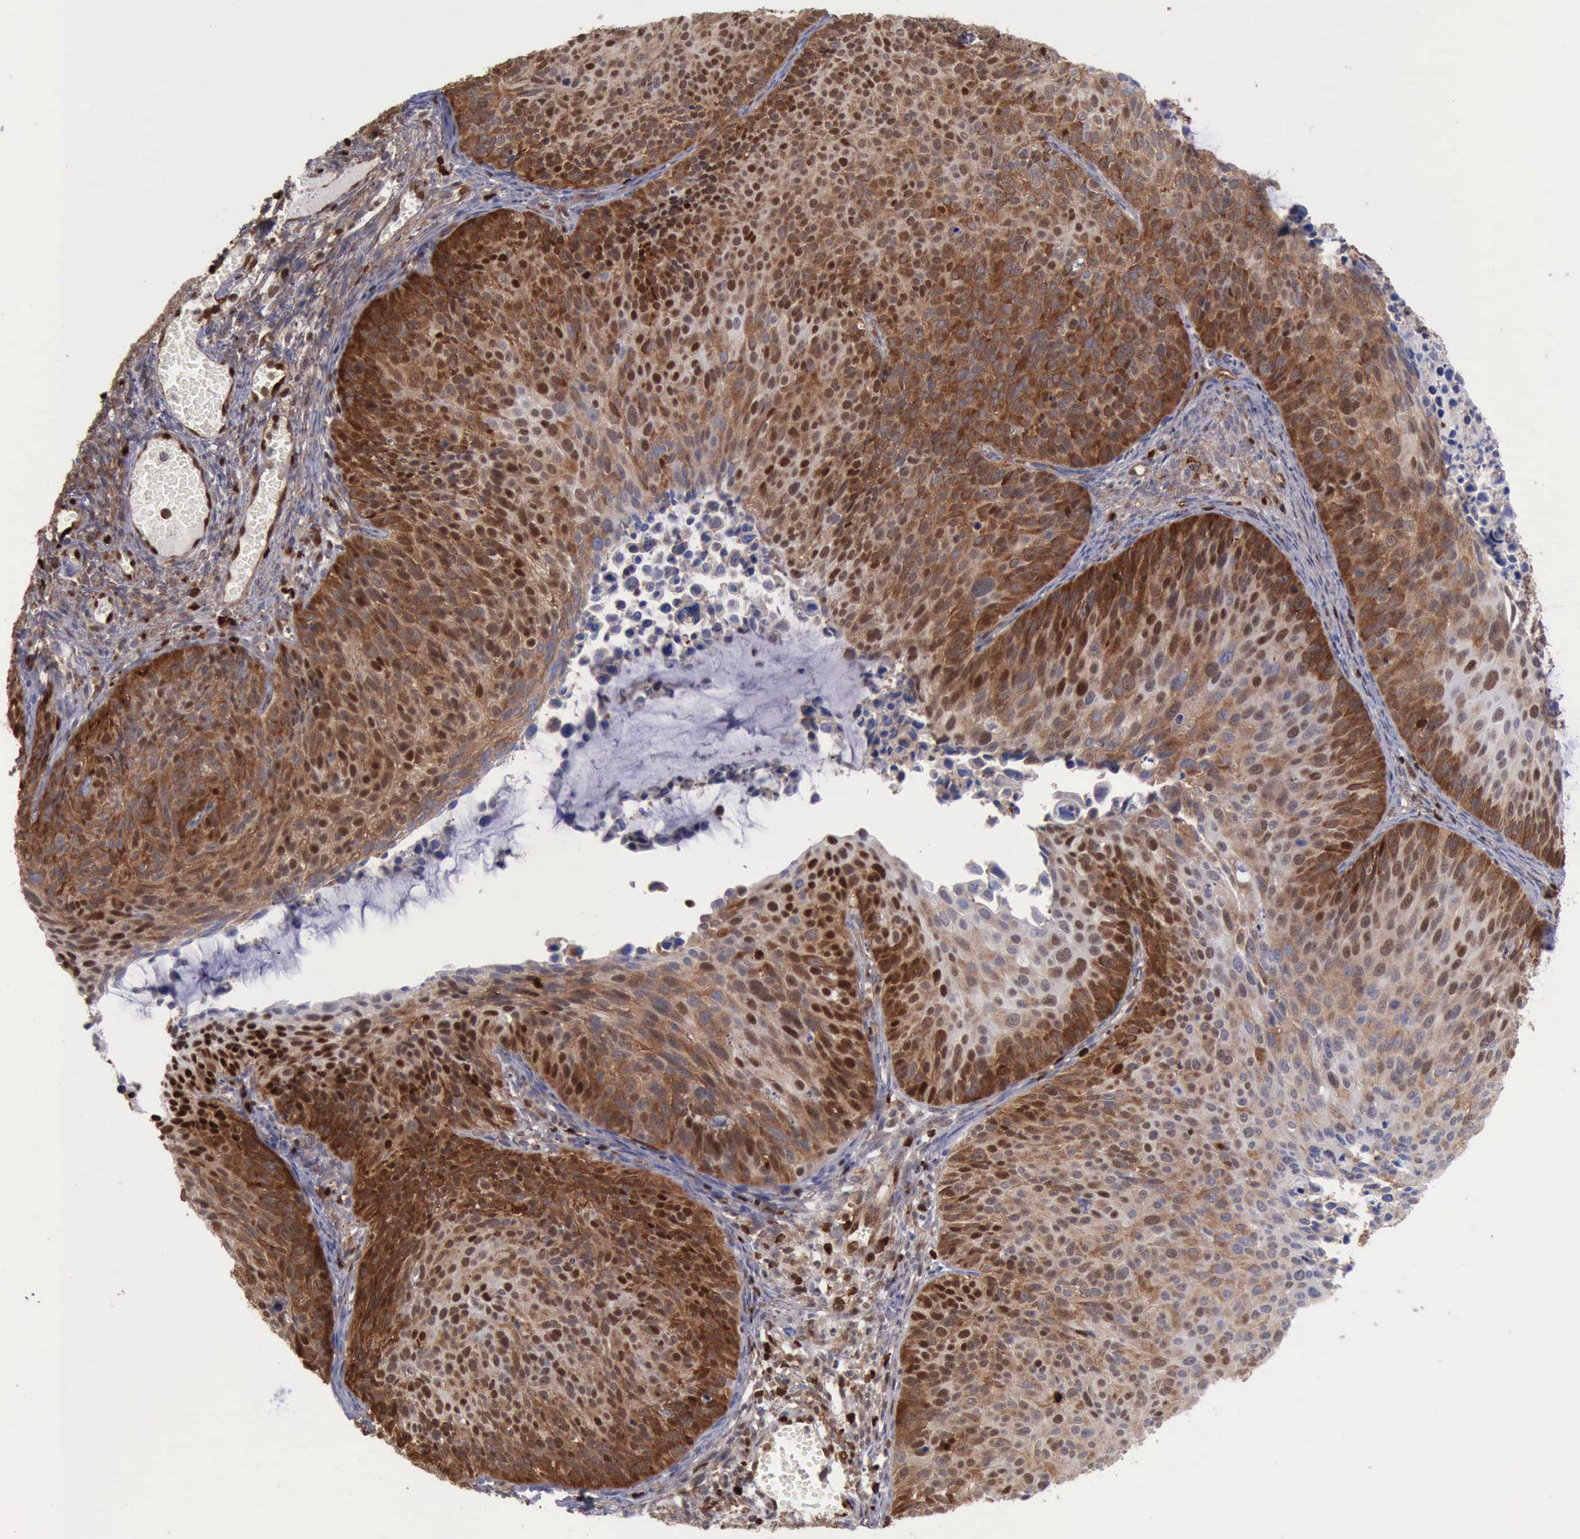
{"staining": {"intensity": "strong", "quantity": ">75%", "location": "cytoplasmic/membranous,nuclear"}, "tissue": "cervical cancer", "cell_type": "Tumor cells", "image_type": "cancer", "snomed": [{"axis": "morphology", "description": "Squamous cell carcinoma, NOS"}, {"axis": "topography", "description": "Cervix"}], "caption": "Protein expression analysis of cervical cancer shows strong cytoplasmic/membranous and nuclear expression in about >75% of tumor cells.", "gene": "PDCD4", "patient": {"sex": "female", "age": 36}}